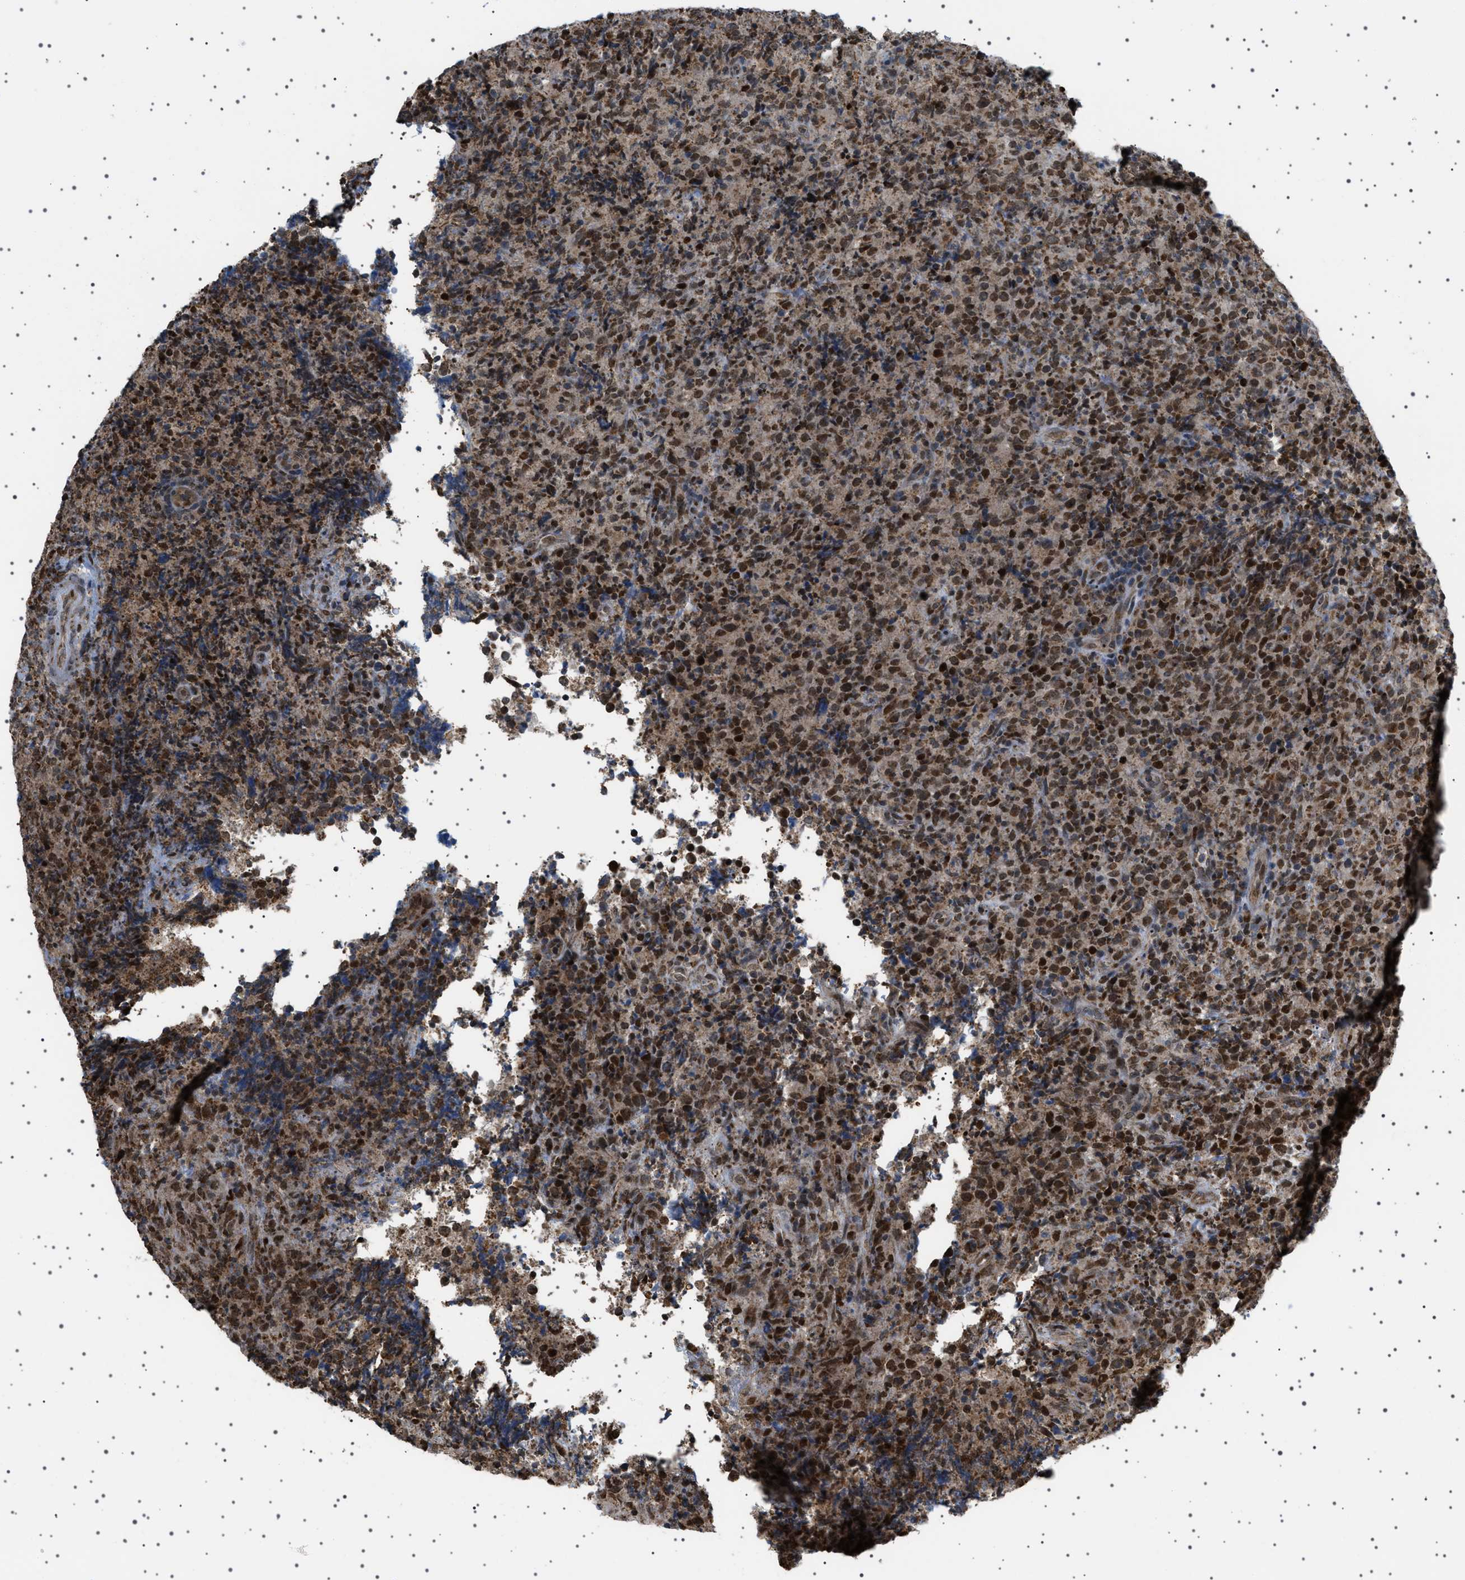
{"staining": {"intensity": "strong", "quantity": ">75%", "location": "cytoplasmic/membranous,nuclear"}, "tissue": "lymphoma", "cell_type": "Tumor cells", "image_type": "cancer", "snomed": [{"axis": "morphology", "description": "Malignant lymphoma, non-Hodgkin's type, High grade"}, {"axis": "topography", "description": "Tonsil"}], "caption": "Strong cytoplasmic/membranous and nuclear protein expression is identified in about >75% of tumor cells in lymphoma. (Stains: DAB (3,3'-diaminobenzidine) in brown, nuclei in blue, Microscopy: brightfield microscopy at high magnification).", "gene": "MELK", "patient": {"sex": "female", "age": 36}}